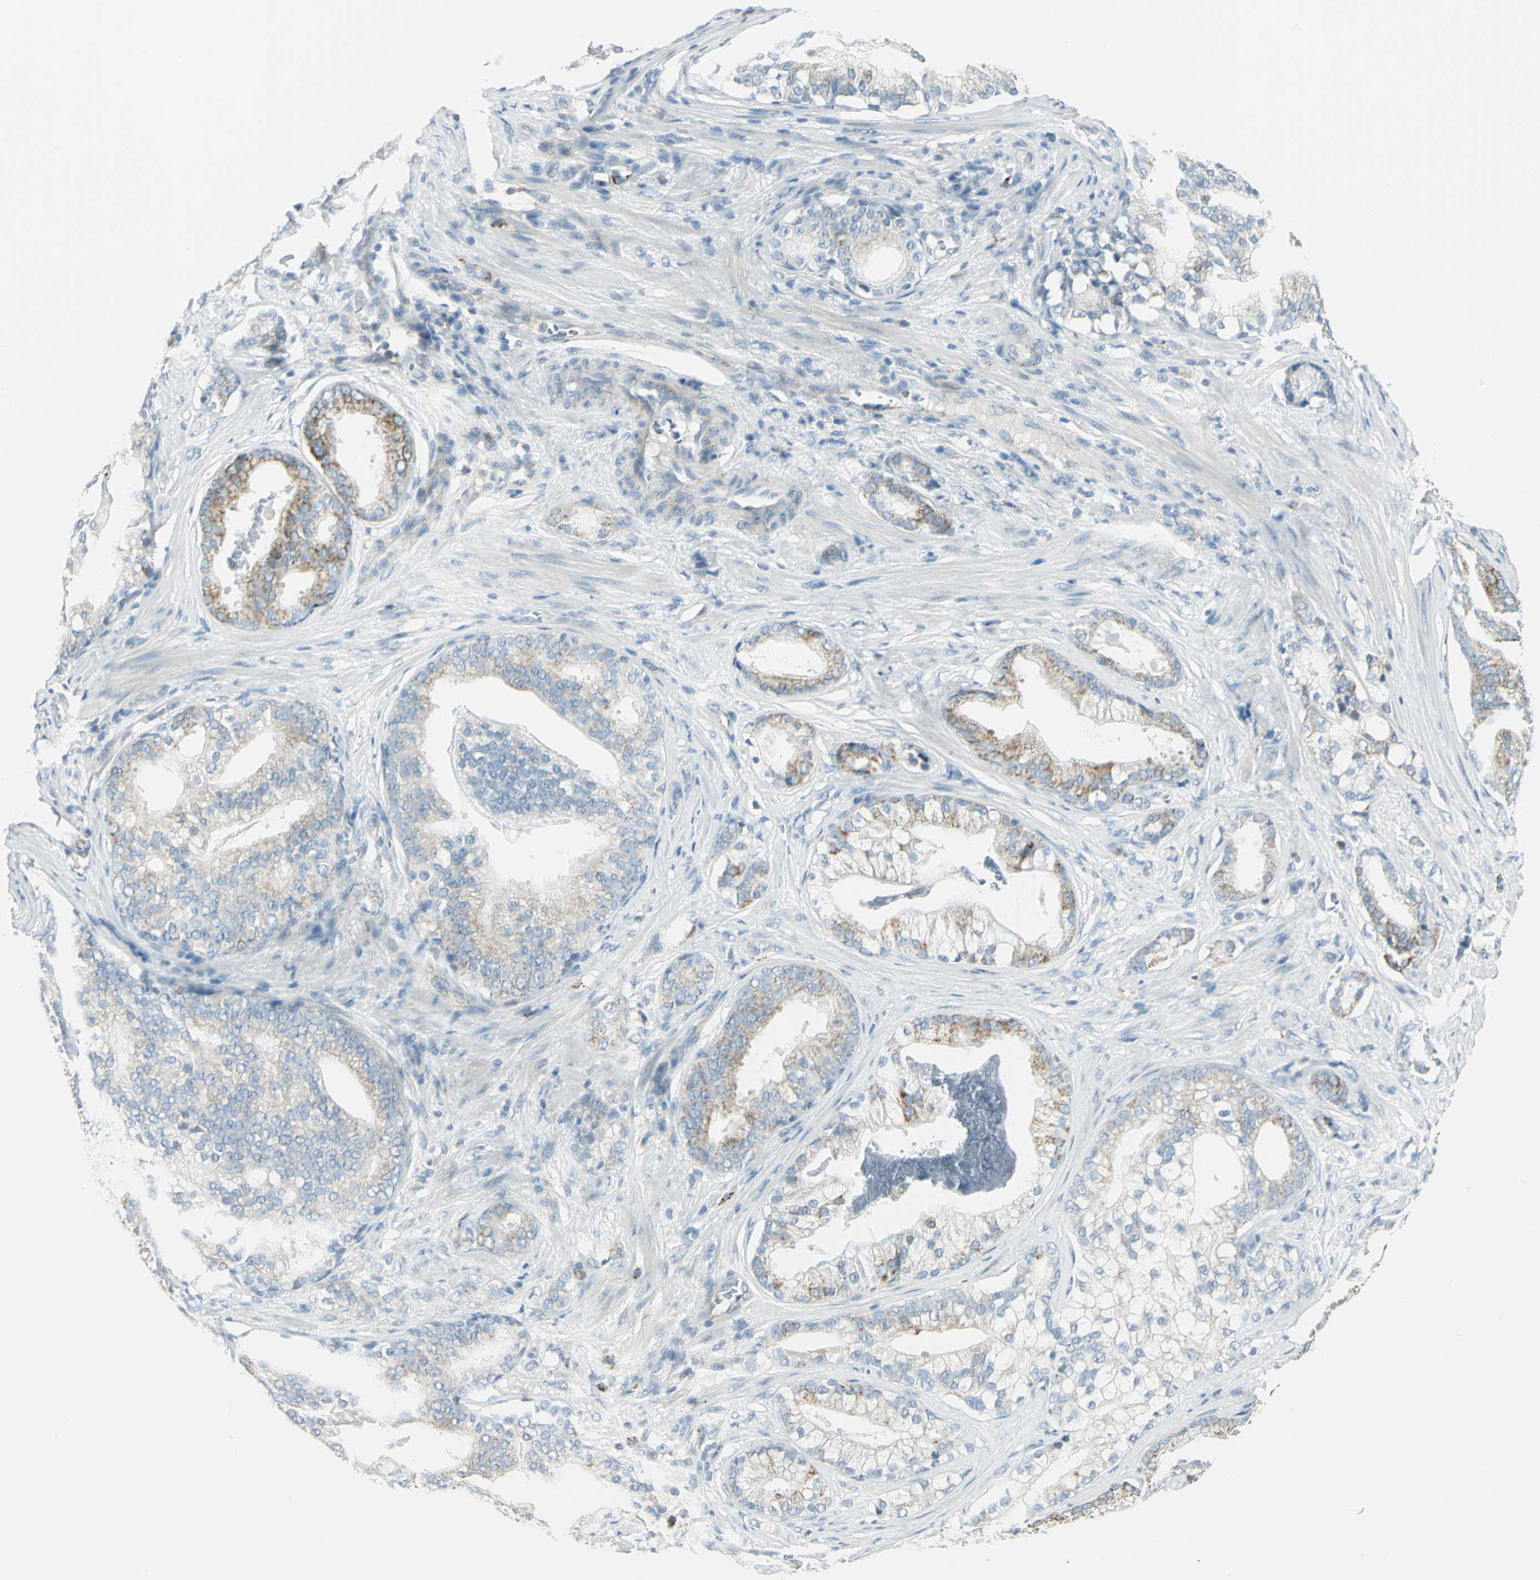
{"staining": {"intensity": "weak", "quantity": "<25%", "location": "cytoplasmic/membranous"}, "tissue": "prostate cancer", "cell_type": "Tumor cells", "image_type": "cancer", "snomed": [{"axis": "morphology", "description": "Adenocarcinoma, Low grade"}, {"axis": "topography", "description": "Prostate"}], "caption": "DAB (3,3'-diaminobenzidine) immunohistochemical staining of prostate cancer reveals no significant expression in tumor cells.", "gene": "ACADM", "patient": {"sex": "male", "age": 58}}